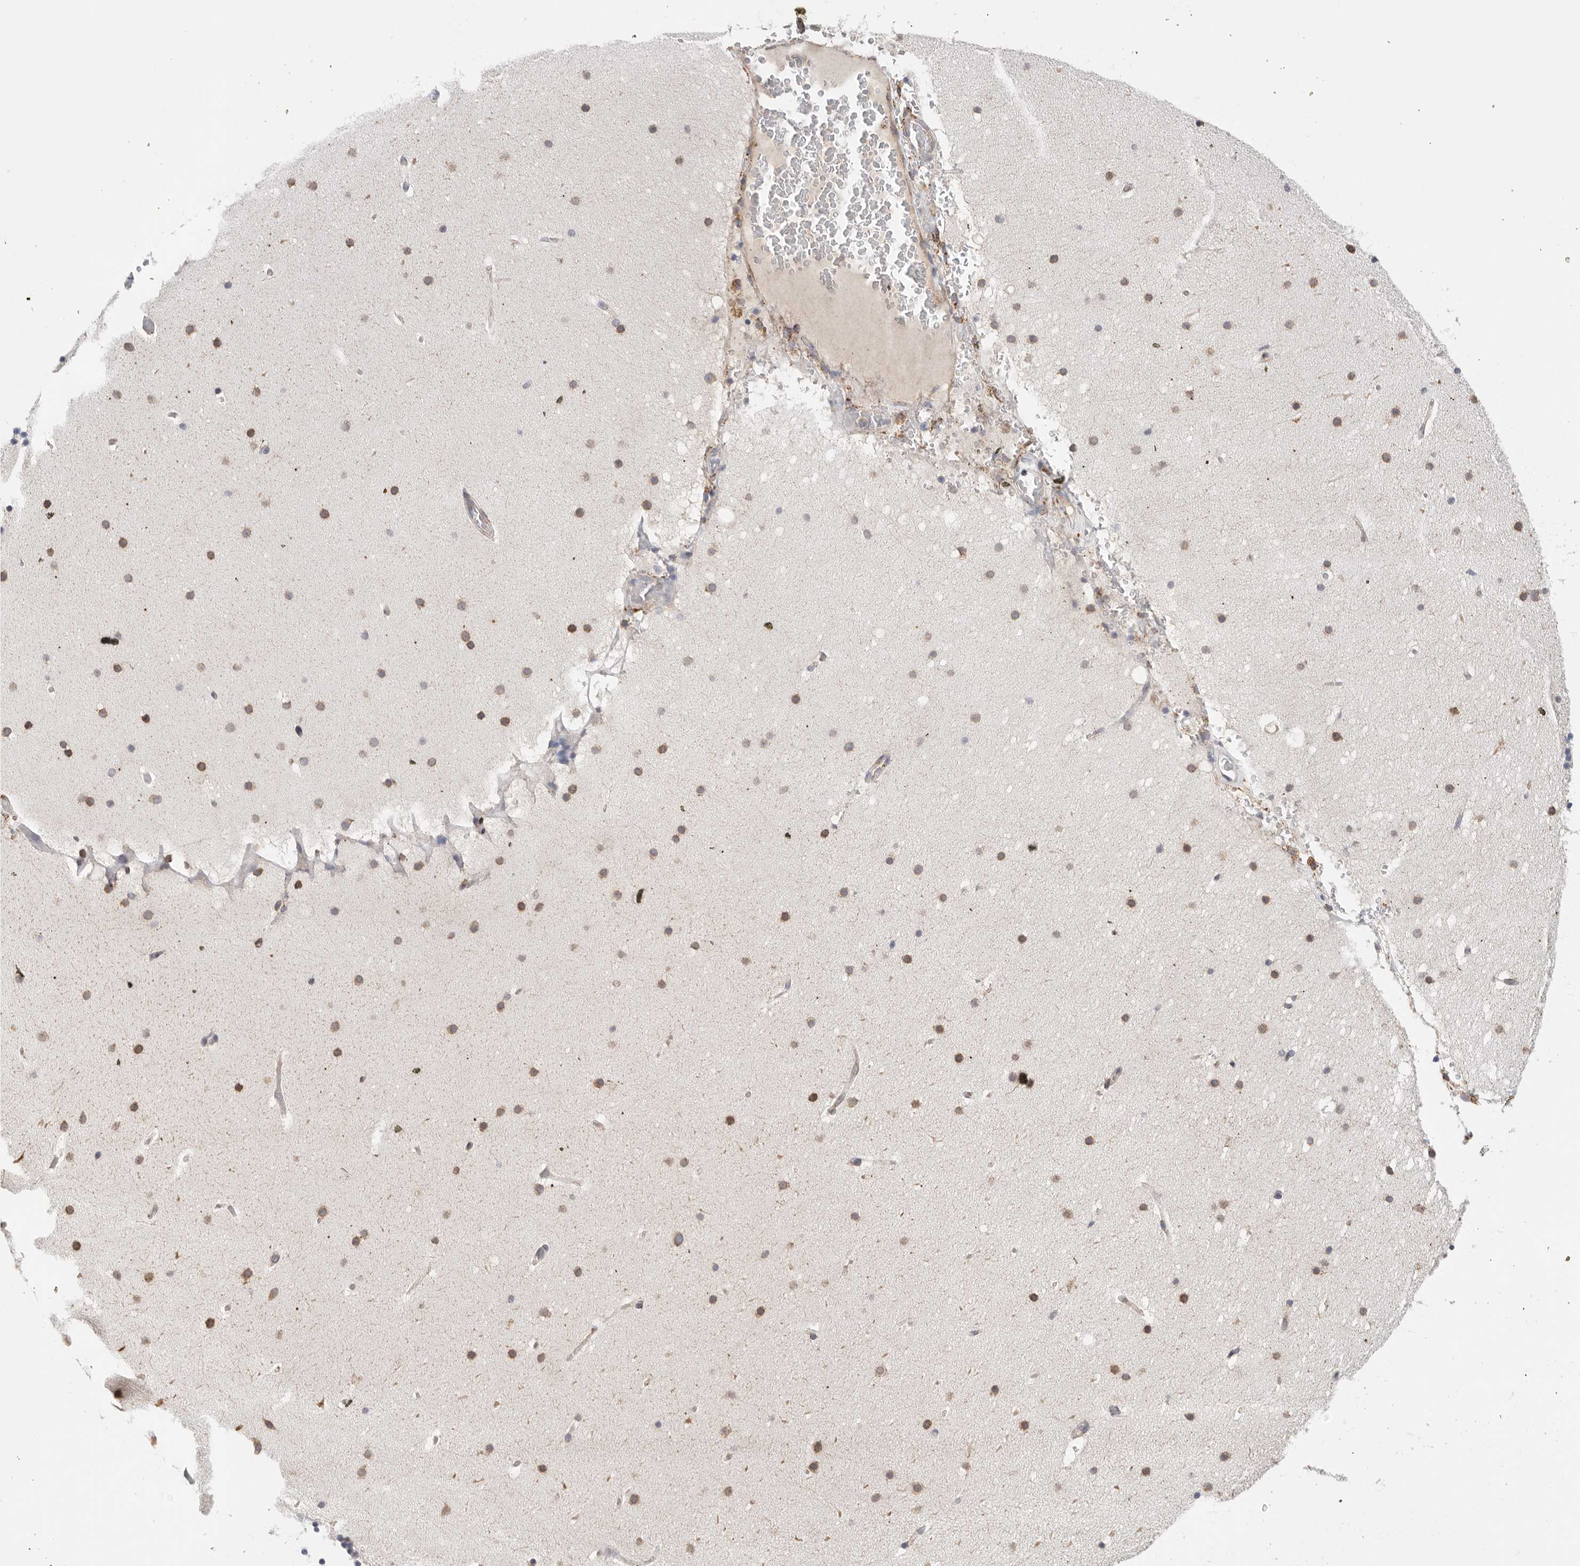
{"staining": {"intensity": "negative", "quantity": "none", "location": "none"}, "tissue": "cerebellum", "cell_type": "Cells in granular layer", "image_type": "normal", "snomed": [{"axis": "morphology", "description": "Normal tissue, NOS"}, {"axis": "topography", "description": "Cerebellum"}], "caption": "A micrograph of cerebellum stained for a protein reveals no brown staining in cells in granular layer. The staining was performed using DAB (3,3'-diaminobenzidine) to visualize the protein expression in brown, while the nuclei were stained in blue with hematoxylin (Magnification: 20x).", "gene": "BLOC1S5", "patient": {"sex": "male", "age": 57}}